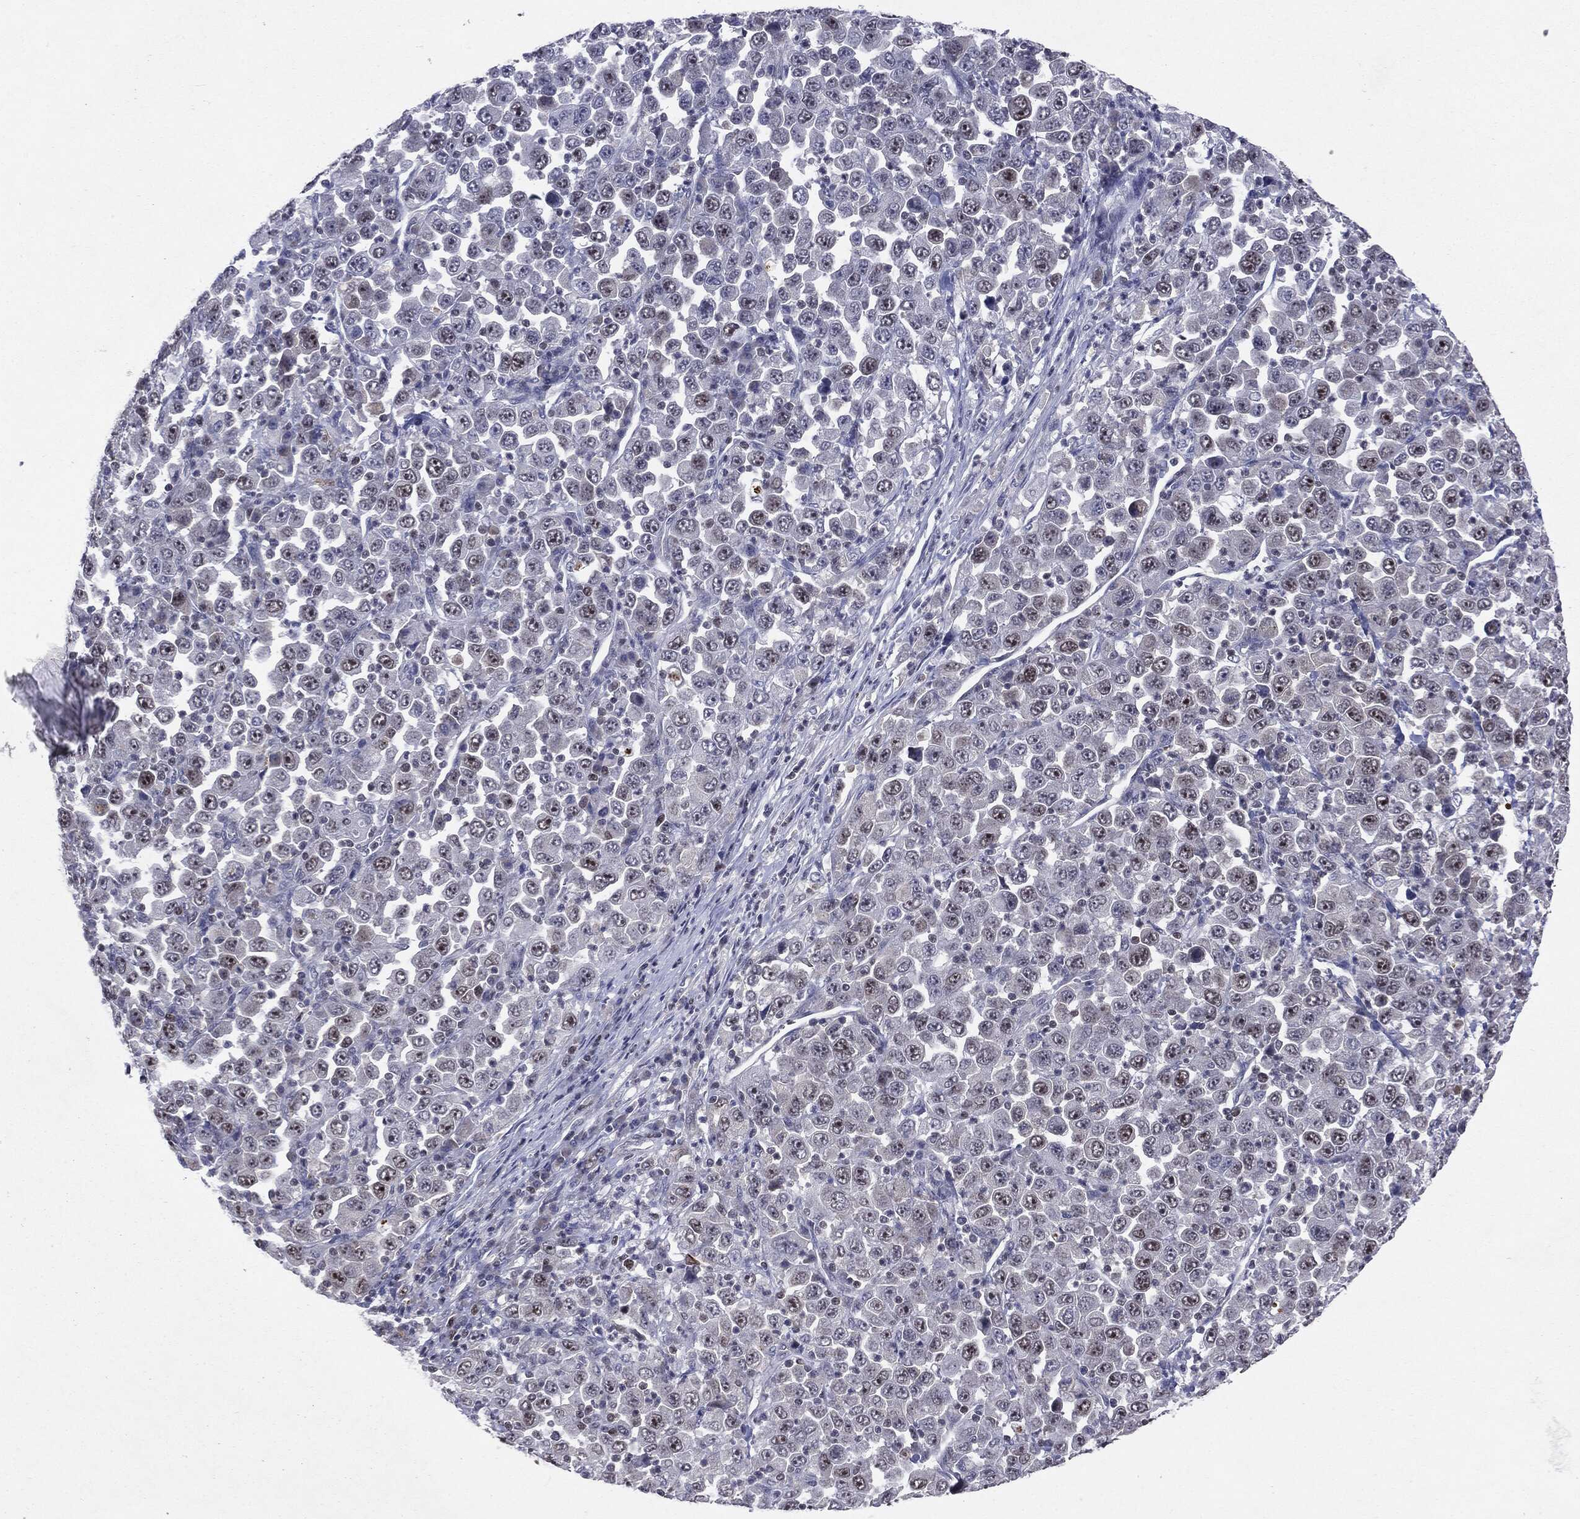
{"staining": {"intensity": "weak", "quantity": "<25%", "location": "nuclear"}, "tissue": "stomach cancer", "cell_type": "Tumor cells", "image_type": "cancer", "snomed": [{"axis": "morphology", "description": "Normal tissue, NOS"}, {"axis": "morphology", "description": "Adenocarcinoma, NOS"}, {"axis": "topography", "description": "Stomach, upper"}, {"axis": "topography", "description": "Stomach"}], "caption": "A micrograph of human stomach cancer (adenocarcinoma) is negative for staining in tumor cells. The staining is performed using DAB brown chromogen with nuclei counter-stained in using hematoxylin.", "gene": "KIF2C", "patient": {"sex": "male", "age": 59}}